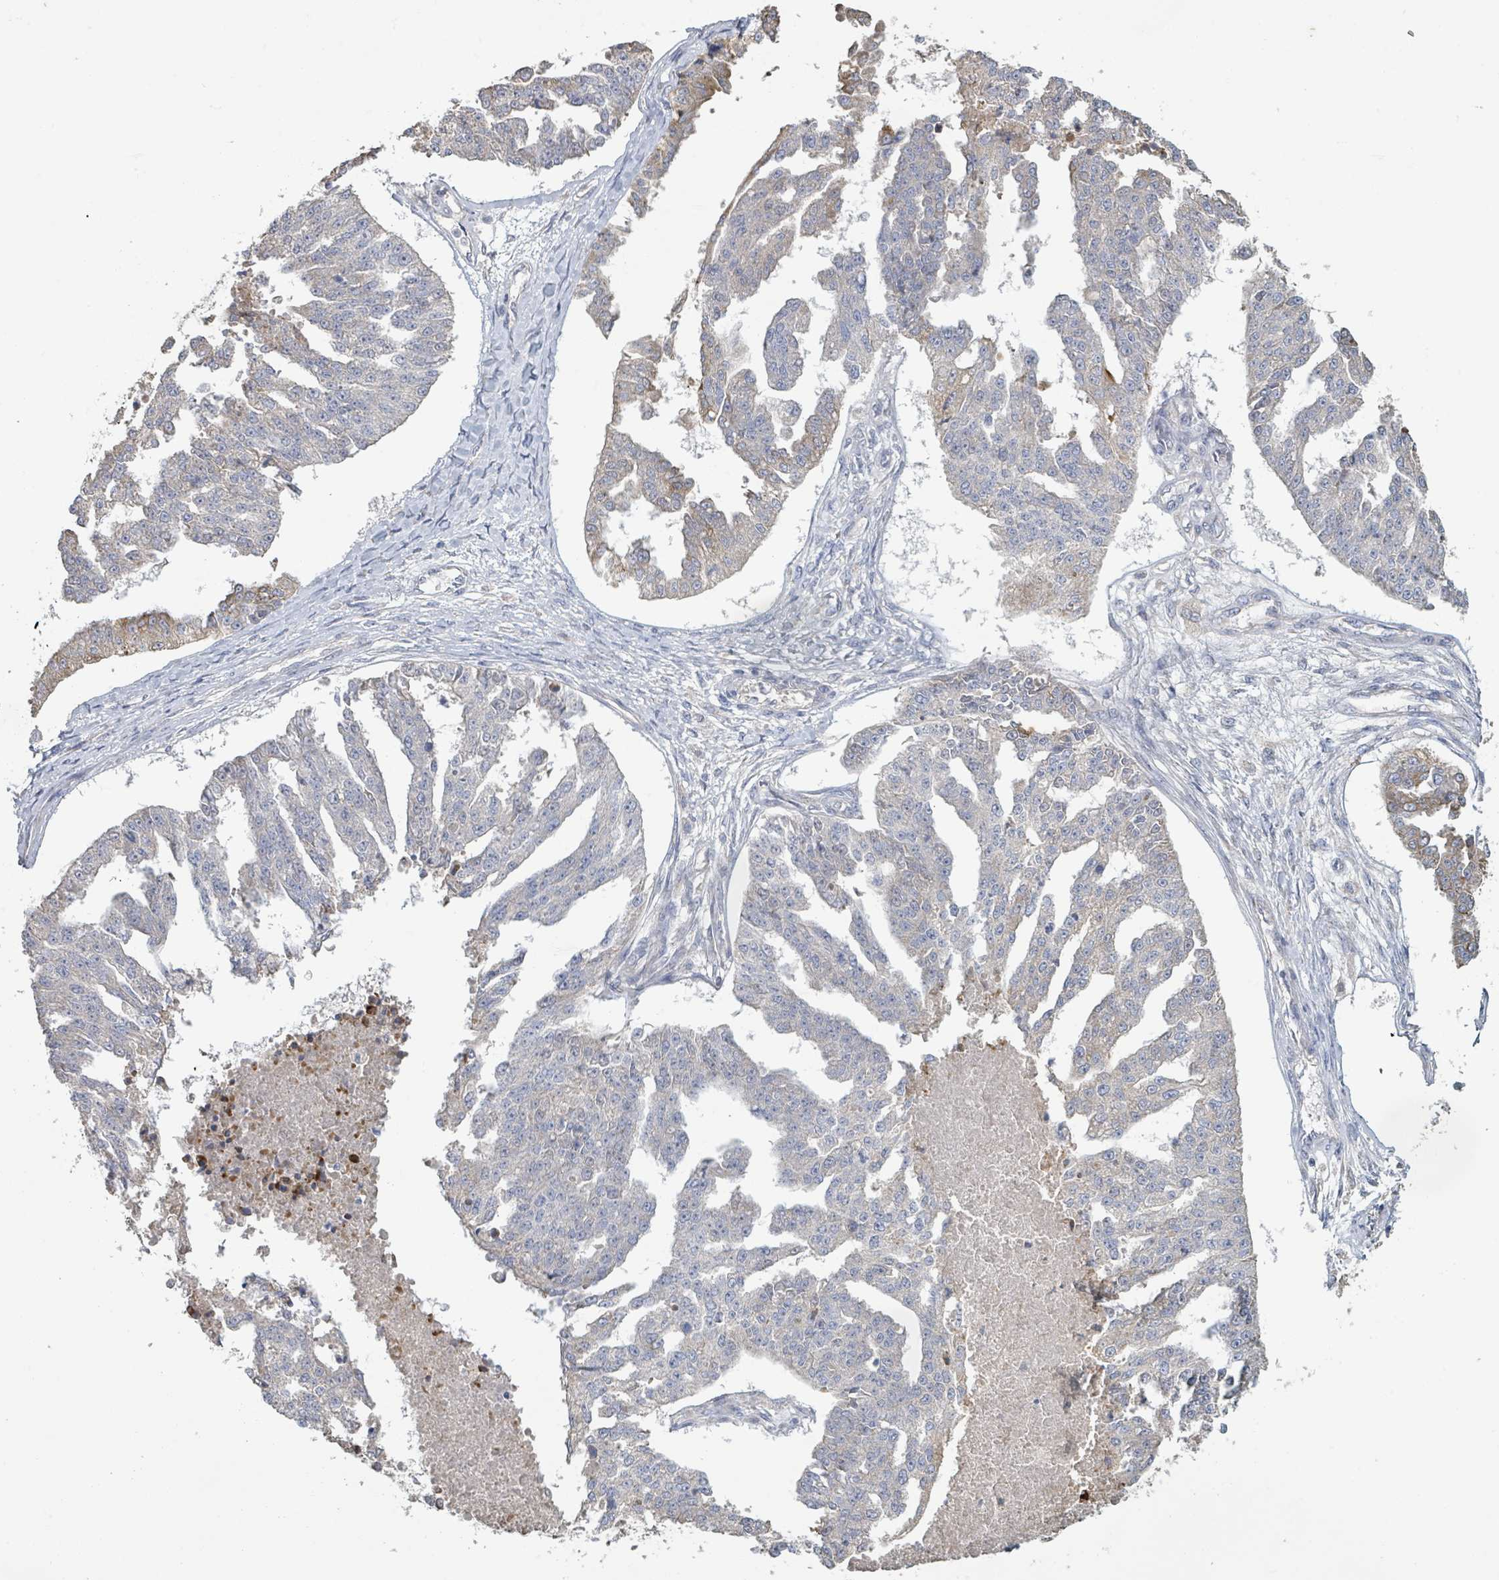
{"staining": {"intensity": "weak", "quantity": "<25%", "location": "cytoplasmic/membranous"}, "tissue": "ovarian cancer", "cell_type": "Tumor cells", "image_type": "cancer", "snomed": [{"axis": "morphology", "description": "Cystadenocarcinoma, serous, NOS"}, {"axis": "topography", "description": "Ovary"}], "caption": "Tumor cells are negative for protein expression in human ovarian cancer.", "gene": "KCNS2", "patient": {"sex": "female", "age": 58}}